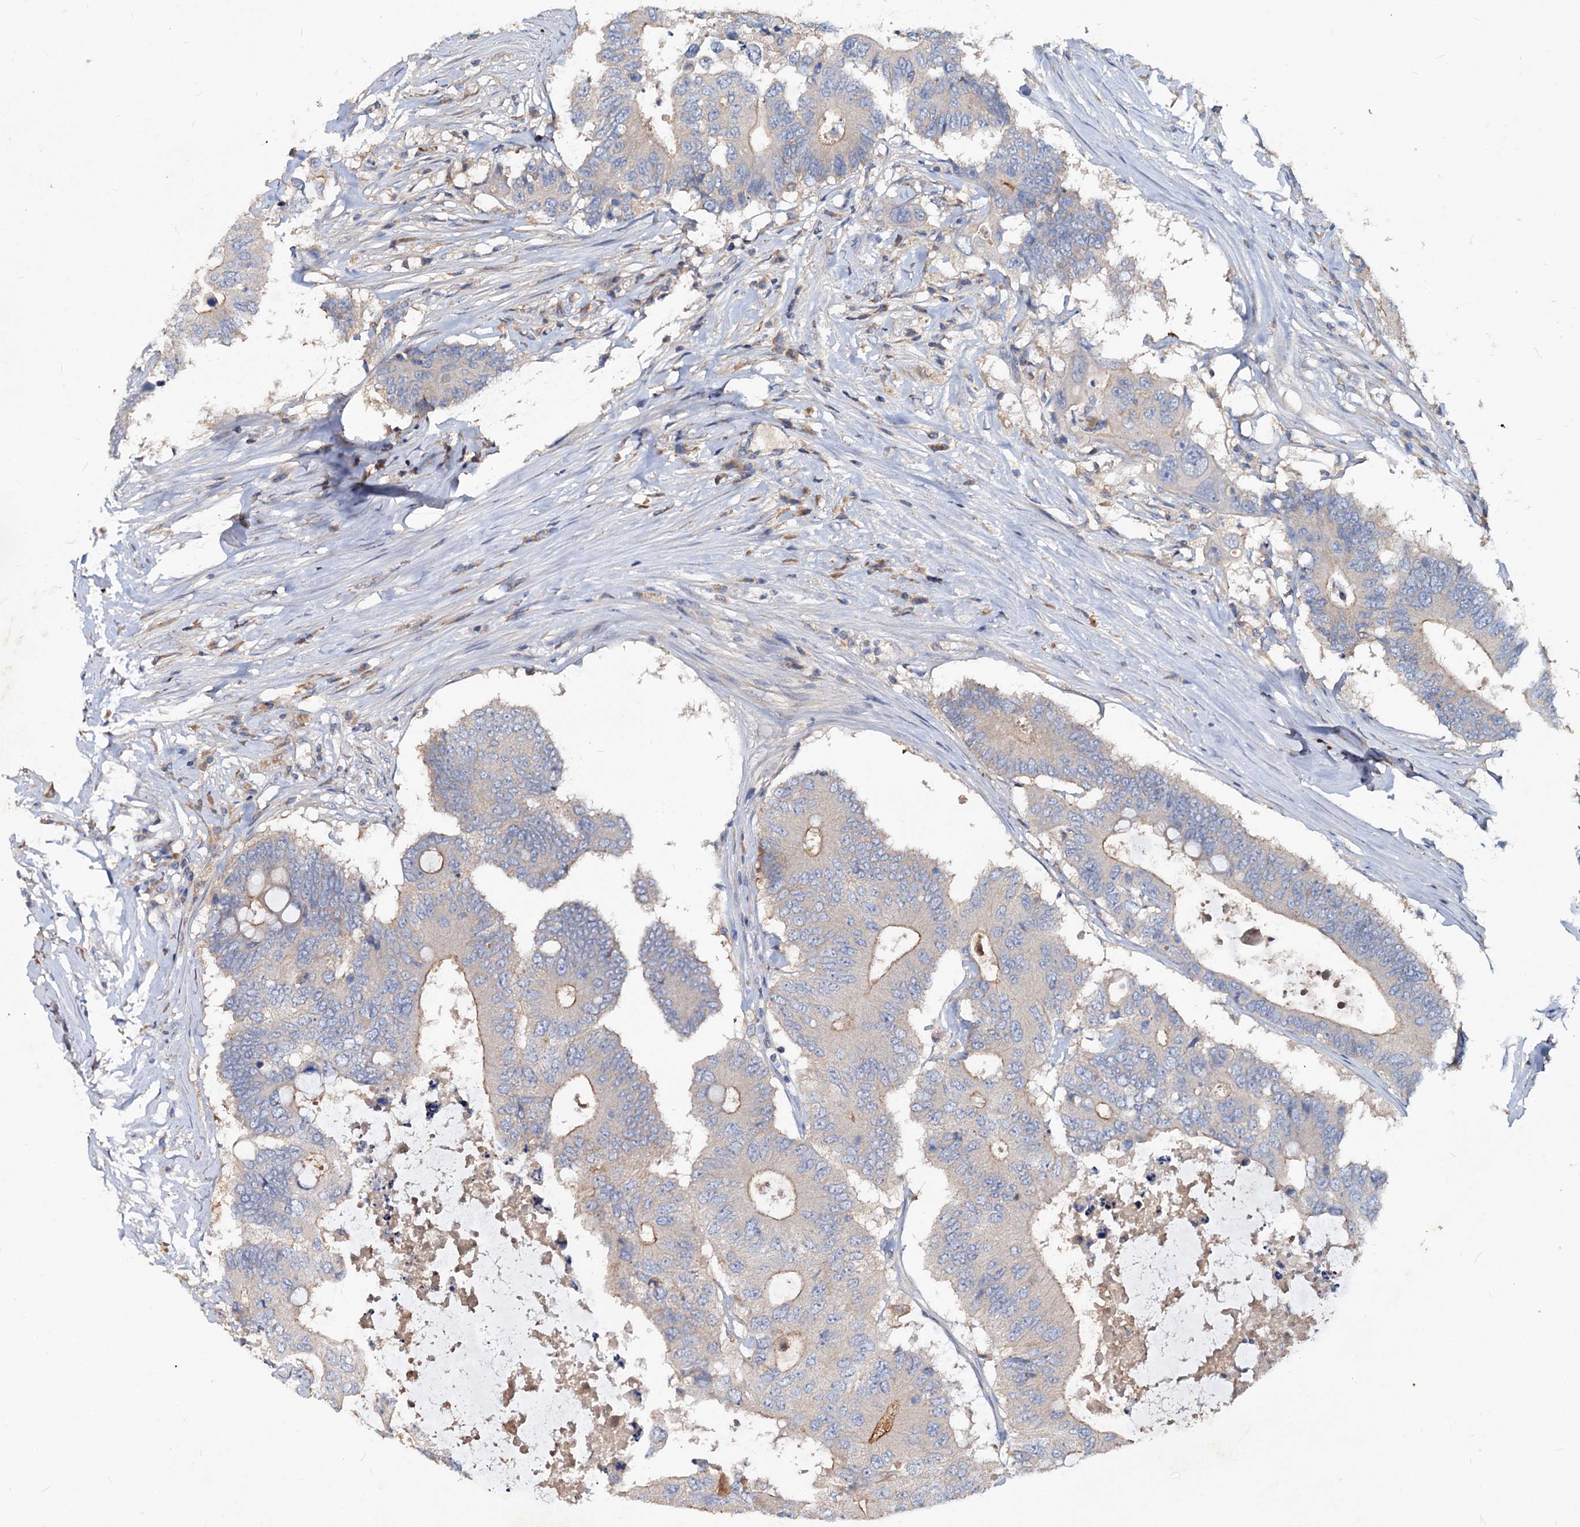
{"staining": {"intensity": "weak", "quantity": "<25%", "location": "cytoplasmic/membranous"}, "tissue": "colorectal cancer", "cell_type": "Tumor cells", "image_type": "cancer", "snomed": [{"axis": "morphology", "description": "Adenocarcinoma, NOS"}, {"axis": "topography", "description": "Colon"}], "caption": "This is an immunohistochemistry (IHC) photomicrograph of human colorectal cancer. There is no staining in tumor cells.", "gene": "ACY3", "patient": {"sex": "male", "age": 71}}